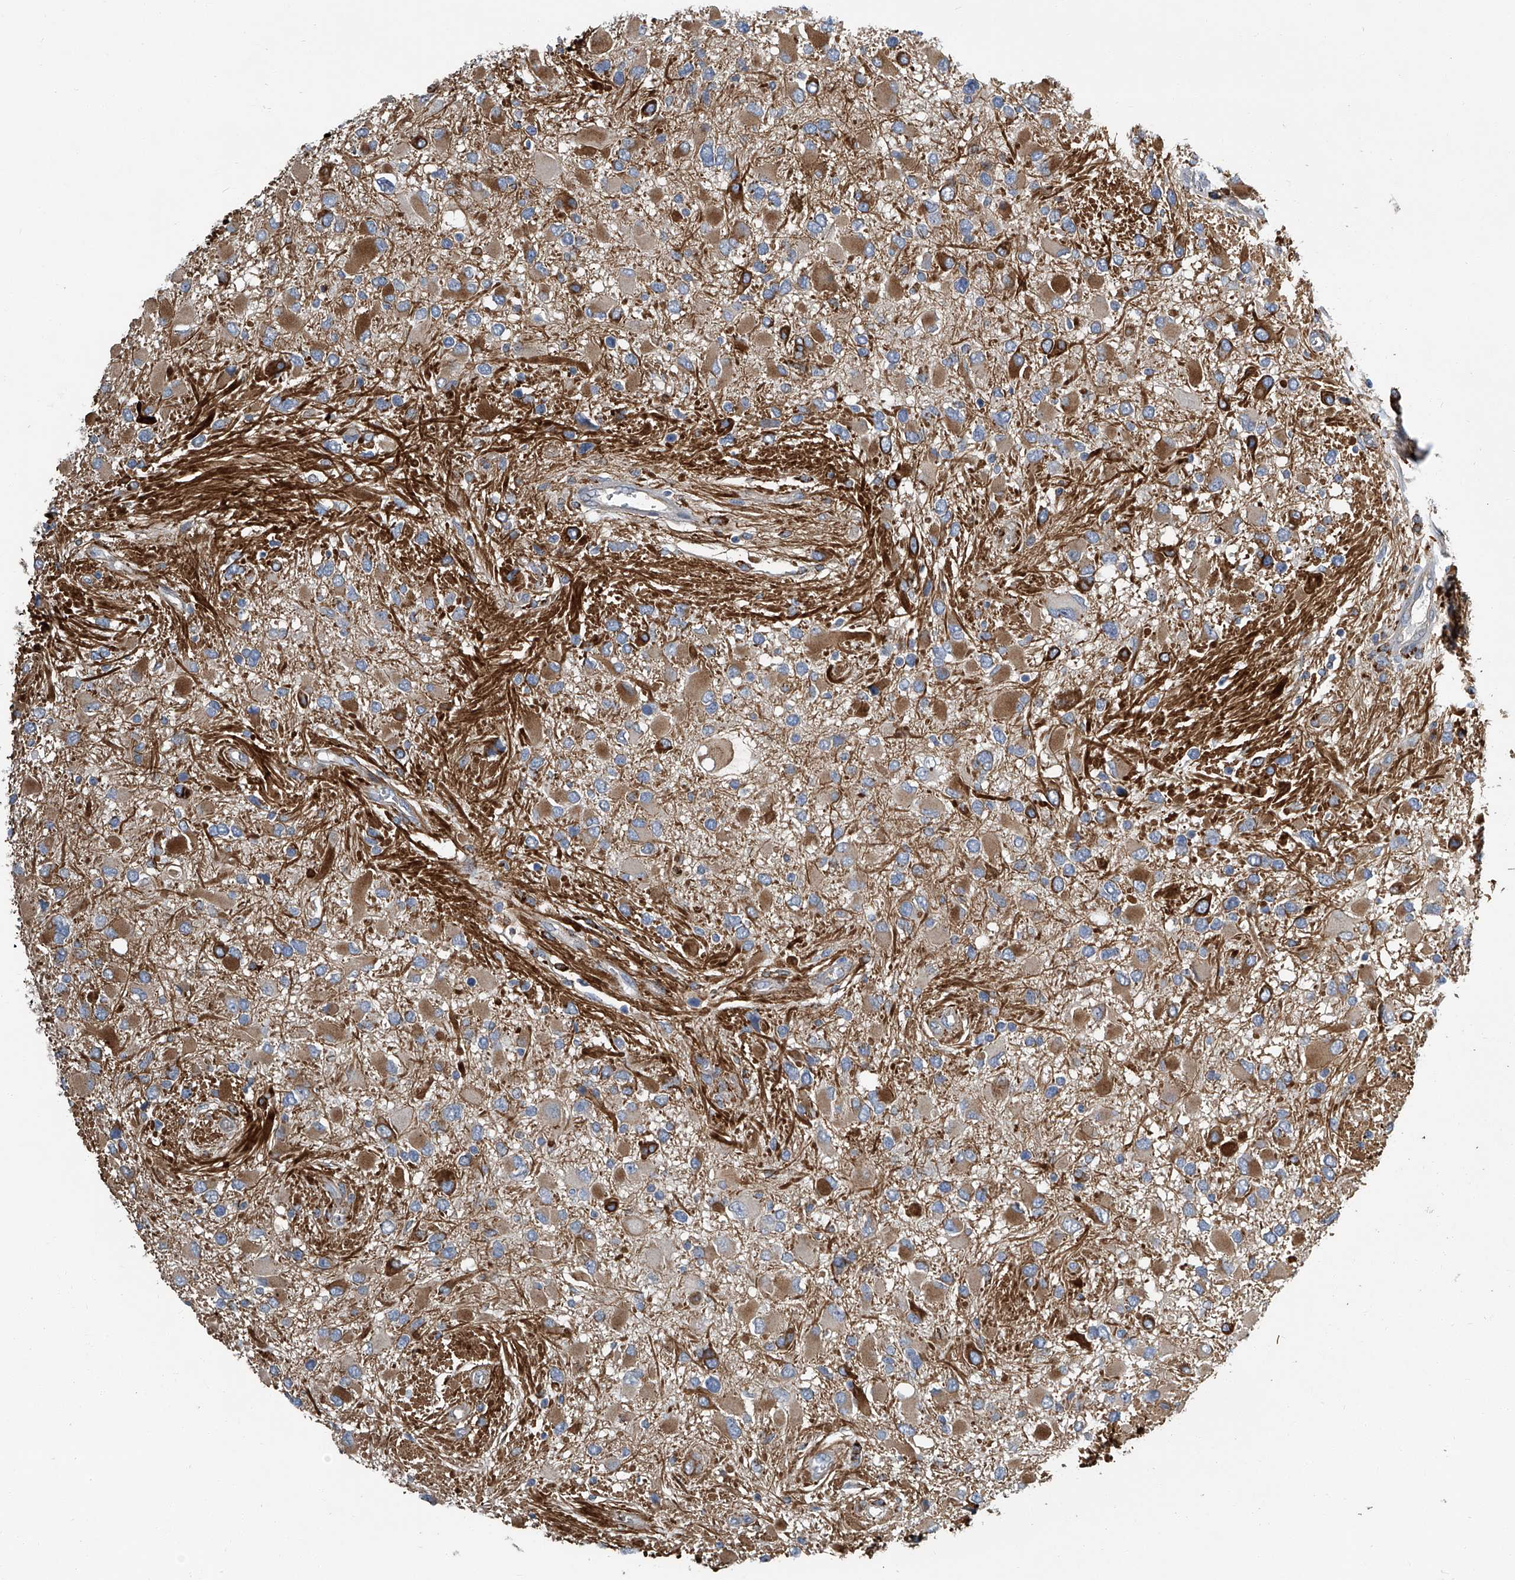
{"staining": {"intensity": "moderate", "quantity": ">75%", "location": "cytoplasmic/membranous"}, "tissue": "glioma", "cell_type": "Tumor cells", "image_type": "cancer", "snomed": [{"axis": "morphology", "description": "Glioma, malignant, High grade"}, {"axis": "topography", "description": "Brain"}], "caption": "The photomicrograph exhibits a brown stain indicating the presence of a protein in the cytoplasmic/membranous of tumor cells in malignant glioma (high-grade). (brown staining indicates protein expression, while blue staining denotes nuclei).", "gene": "FAM167A", "patient": {"sex": "male", "age": 53}}